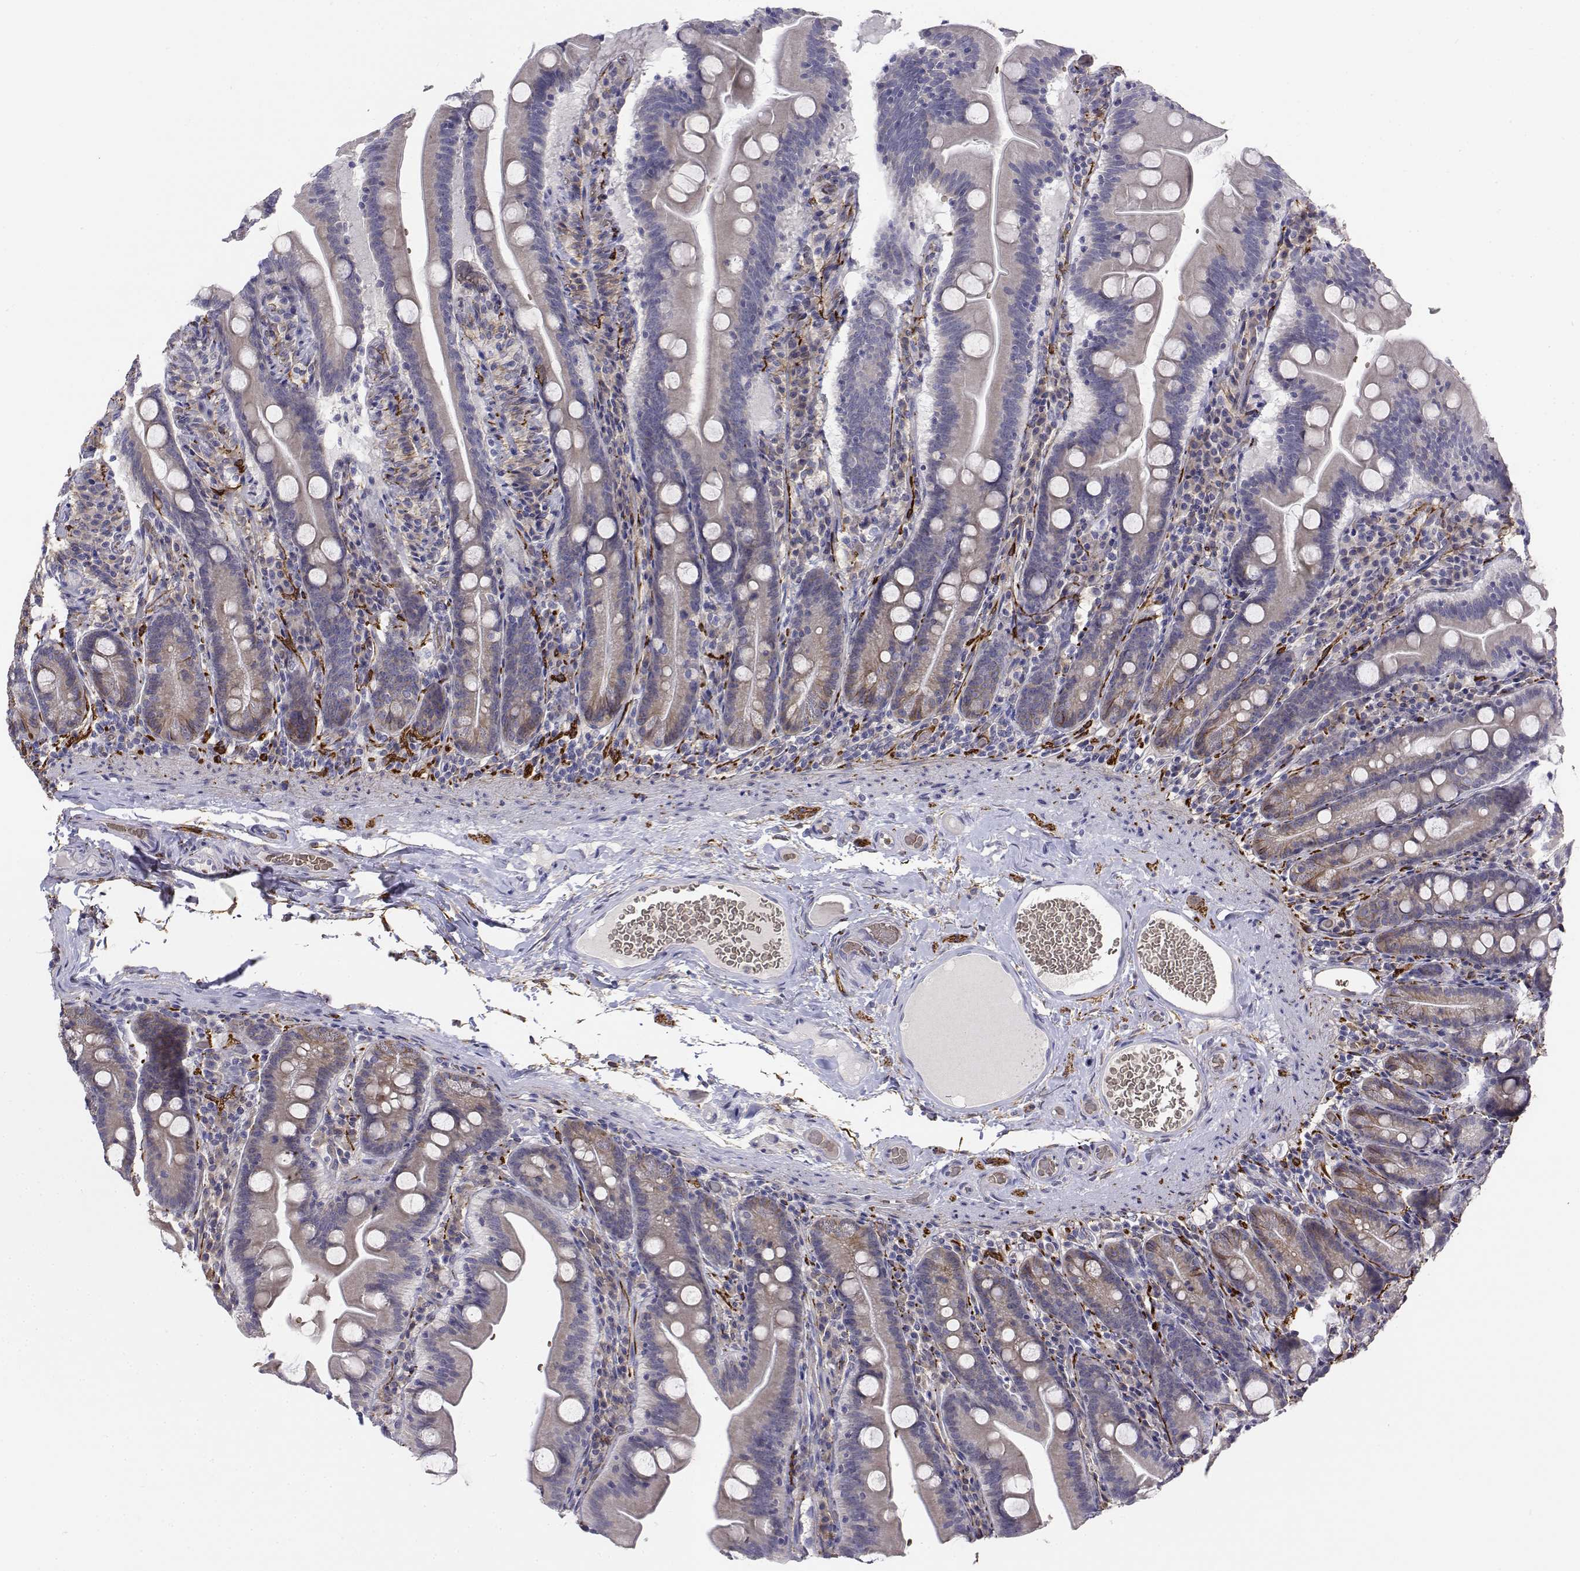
{"staining": {"intensity": "negative", "quantity": "none", "location": "none"}, "tissue": "small intestine", "cell_type": "Glandular cells", "image_type": "normal", "snomed": [{"axis": "morphology", "description": "Normal tissue, NOS"}, {"axis": "topography", "description": "Small intestine"}], "caption": "IHC photomicrograph of unremarkable small intestine stained for a protein (brown), which shows no expression in glandular cells.", "gene": "CADM1", "patient": {"sex": "male", "age": 37}}